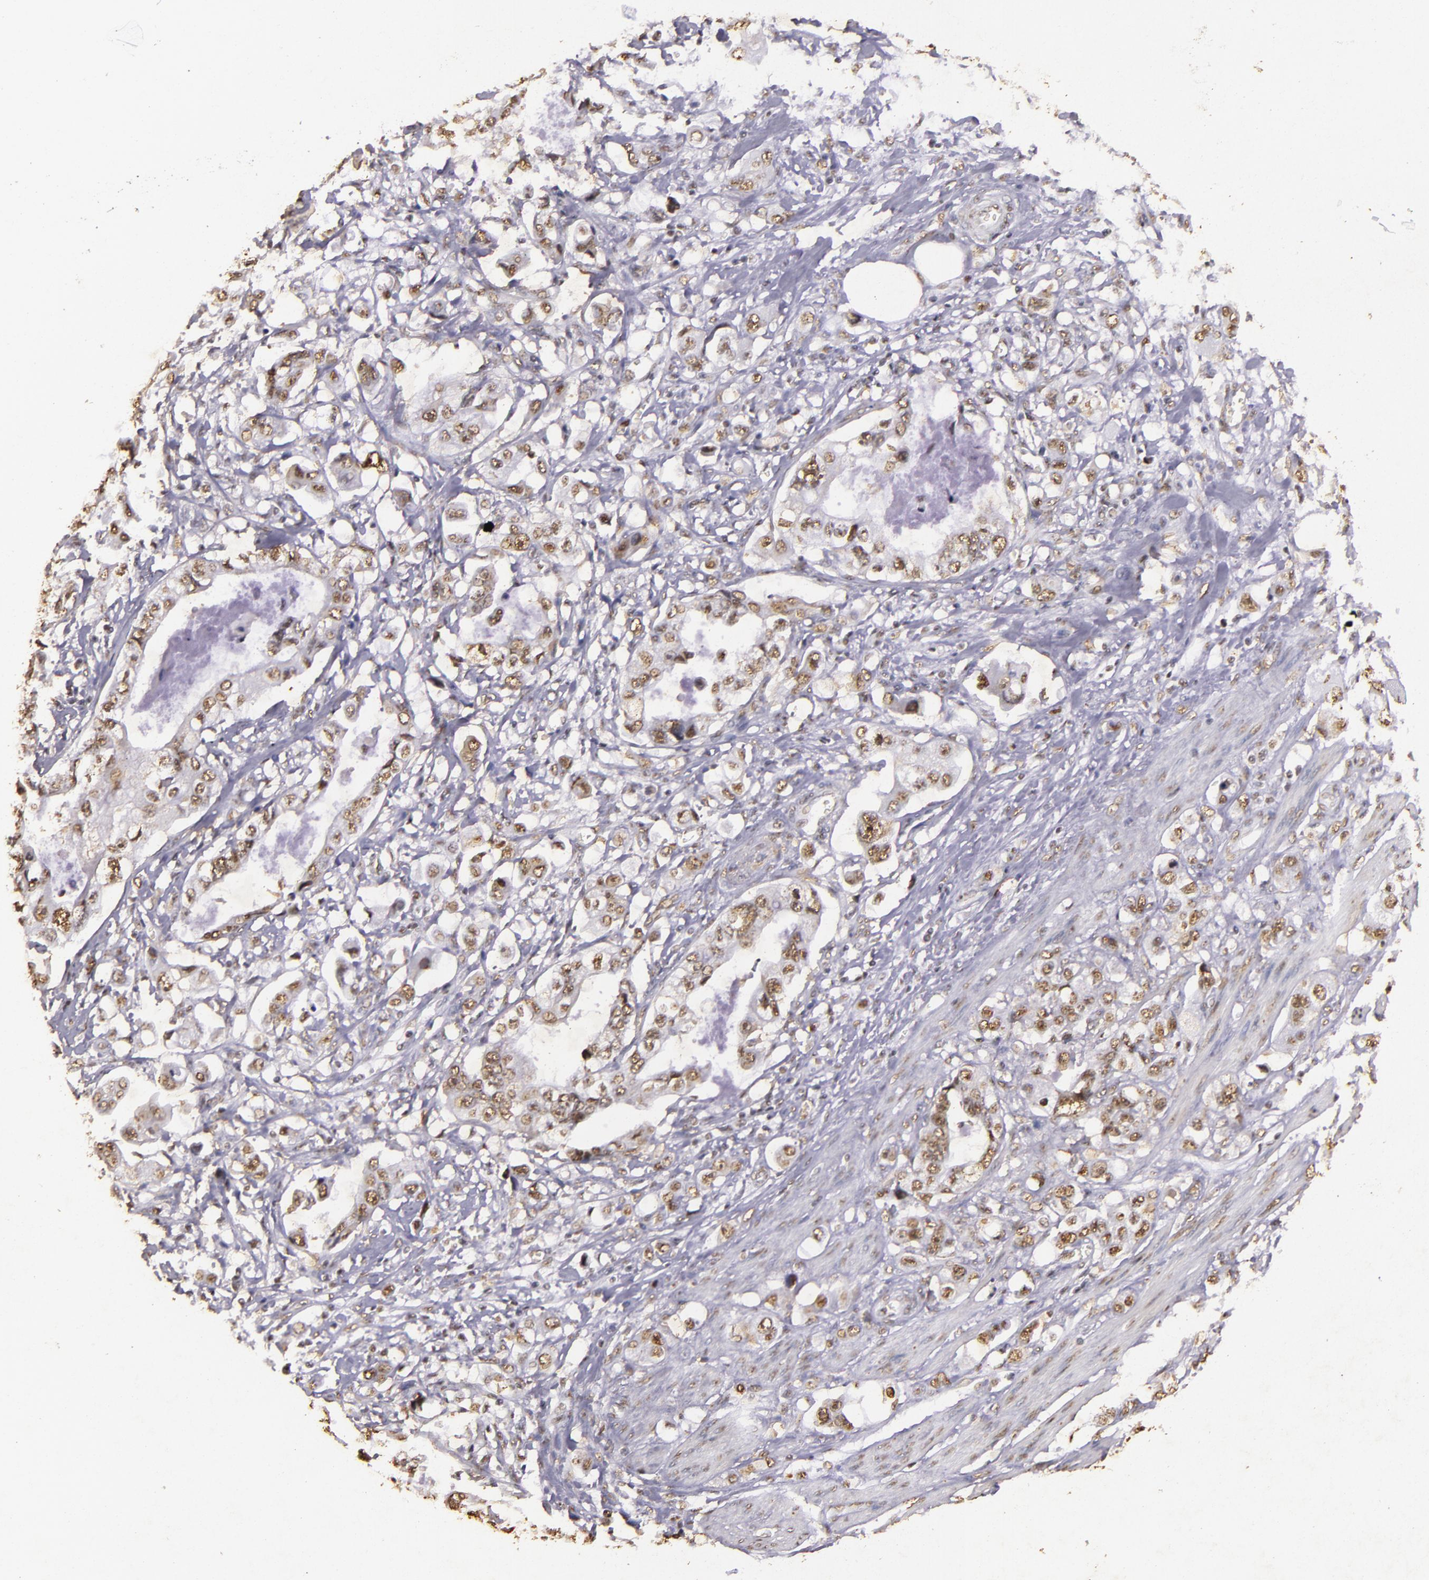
{"staining": {"intensity": "weak", "quantity": ">75%", "location": "nuclear"}, "tissue": "stomach cancer", "cell_type": "Tumor cells", "image_type": "cancer", "snomed": [{"axis": "morphology", "description": "Adenocarcinoma, NOS"}, {"axis": "topography", "description": "Pancreas"}, {"axis": "topography", "description": "Stomach, upper"}], "caption": "IHC image of neoplastic tissue: stomach cancer stained using immunohistochemistry (IHC) exhibits low levels of weak protein expression localized specifically in the nuclear of tumor cells, appearing as a nuclear brown color.", "gene": "CBX3", "patient": {"sex": "male", "age": 77}}